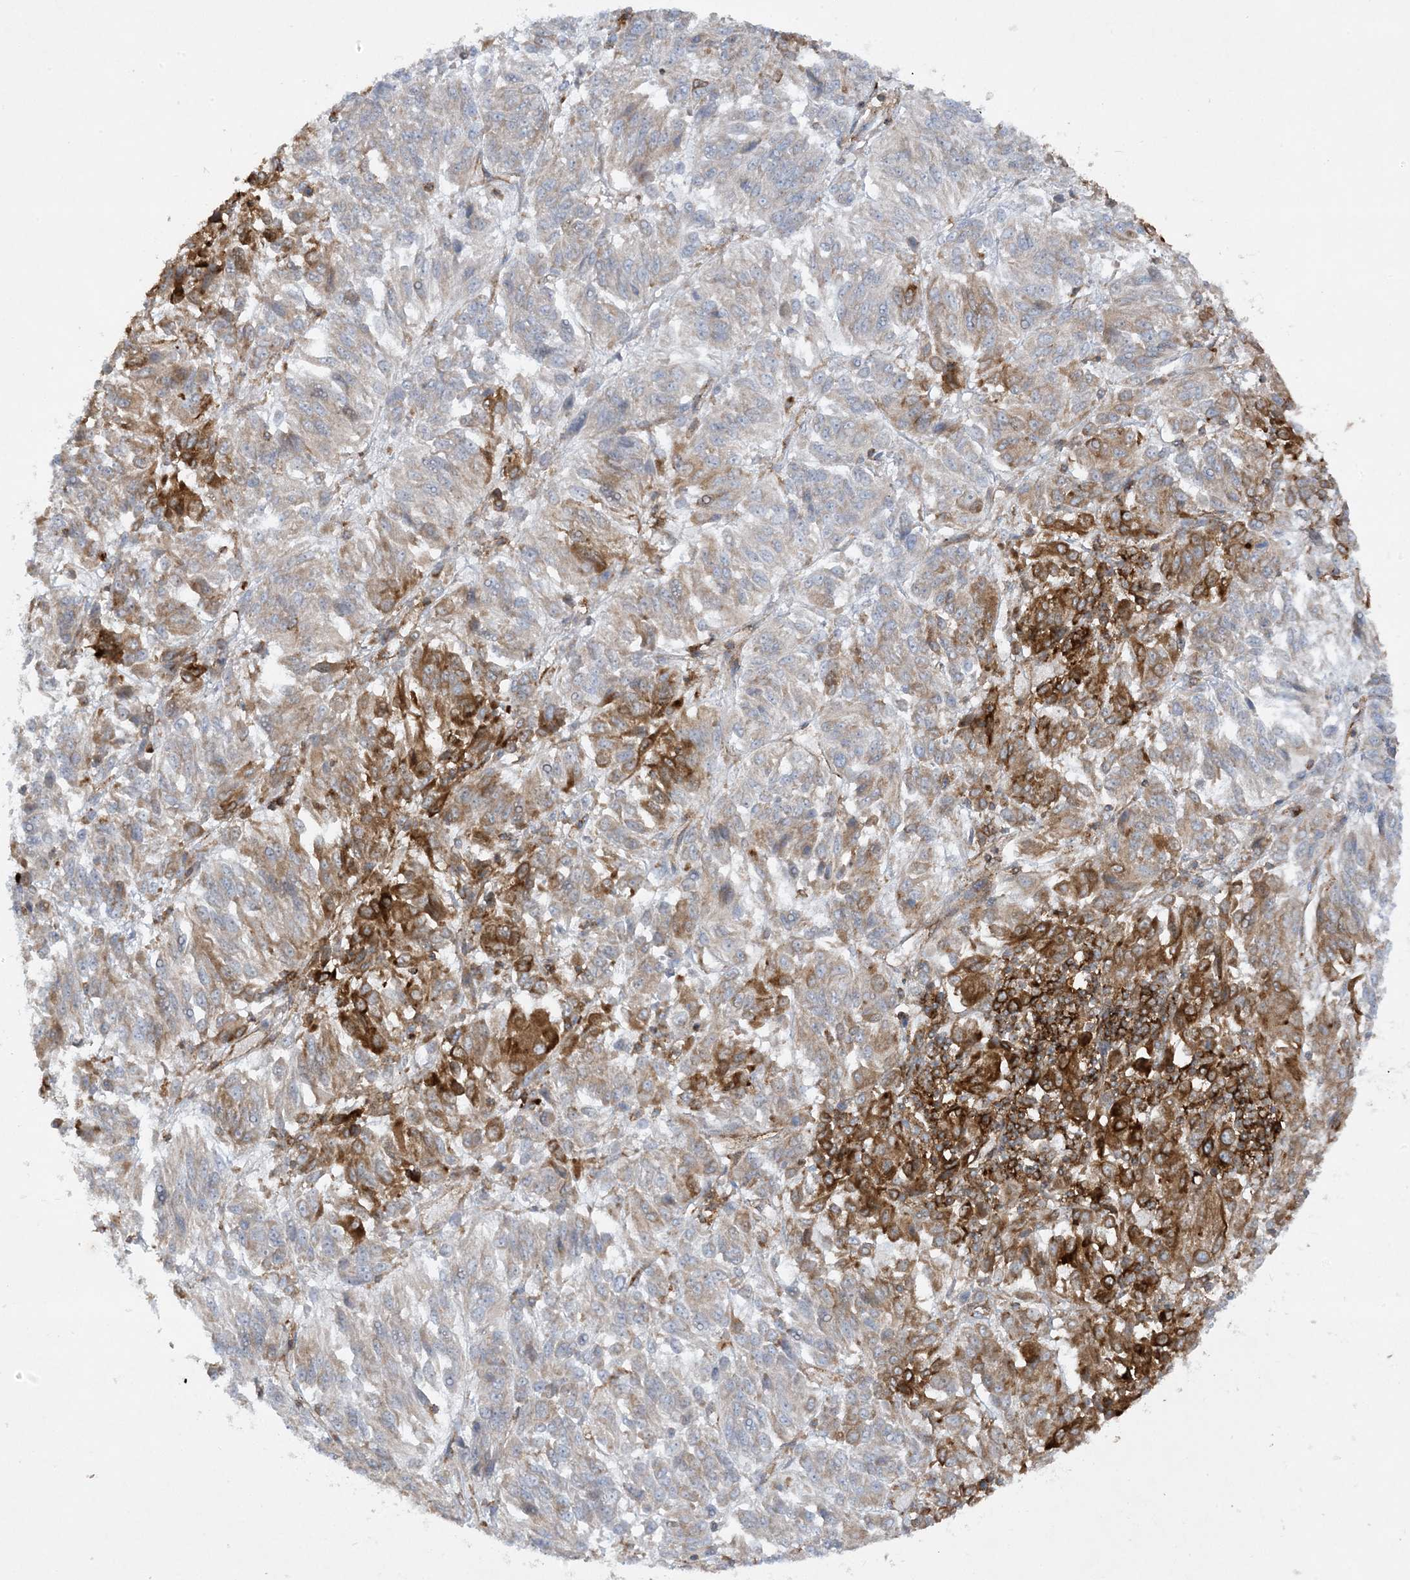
{"staining": {"intensity": "strong", "quantity": "25%-75%", "location": "cytoplasmic/membranous"}, "tissue": "melanoma", "cell_type": "Tumor cells", "image_type": "cancer", "snomed": [{"axis": "morphology", "description": "Malignant melanoma, Metastatic site"}, {"axis": "topography", "description": "Lung"}], "caption": "Human melanoma stained with a brown dye shows strong cytoplasmic/membranous positive staining in approximately 25%-75% of tumor cells.", "gene": "HLA-E", "patient": {"sex": "male", "age": 64}}